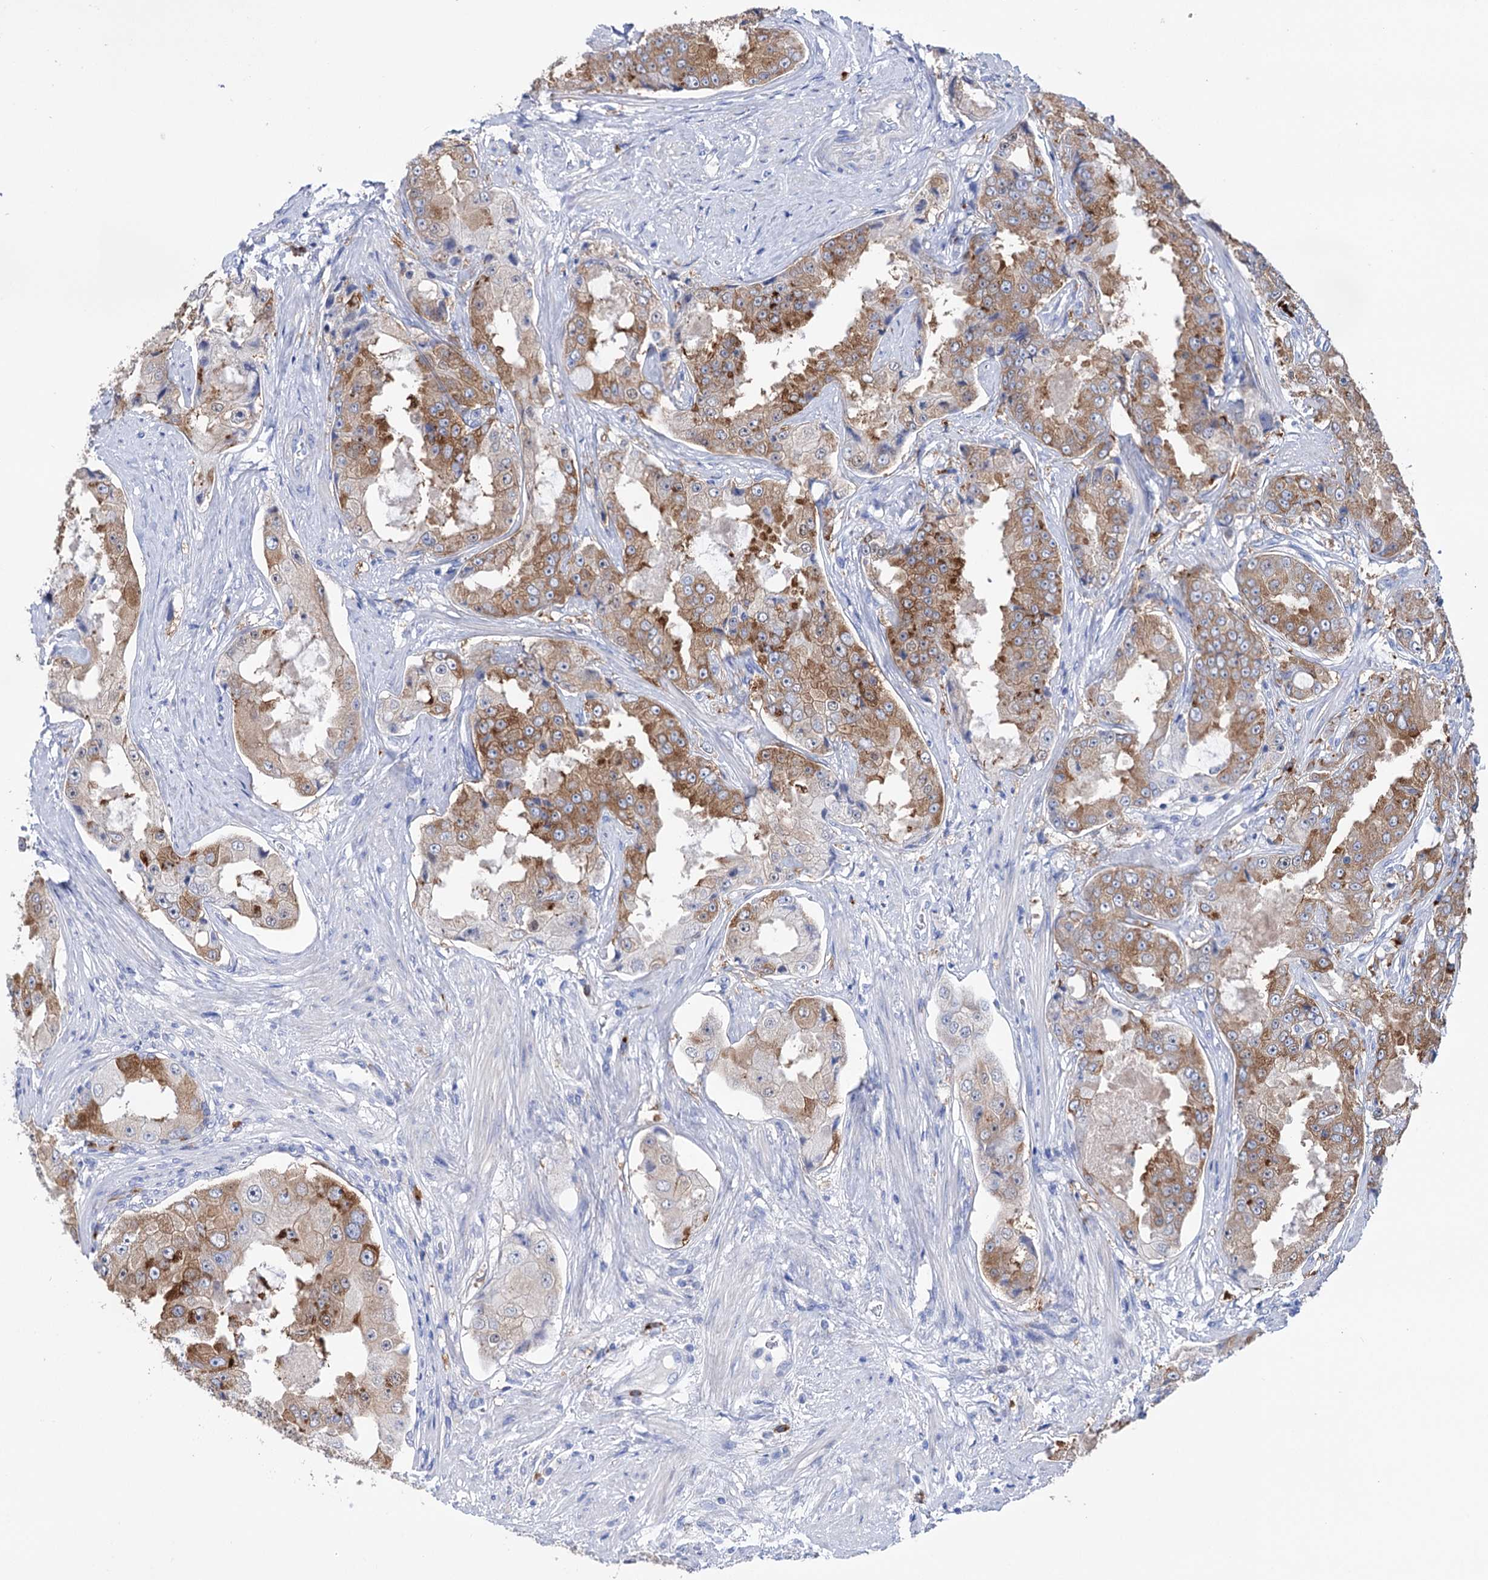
{"staining": {"intensity": "moderate", "quantity": ">75%", "location": "cytoplasmic/membranous"}, "tissue": "prostate cancer", "cell_type": "Tumor cells", "image_type": "cancer", "snomed": [{"axis": "morphology", "description": "Adenocarcinoma, High grade"}, {"axis": "topography", "description": "Prostate"}], "caption": "An immunohistochemistry micrograph of neoplastic tissue is shown. Protein staining in brown labels moderate cytoplasmic/membranous positivity in high-grade adenocarcinoma (prostate) within tumor cells. The staining was performed using DAB (3,3'-diaminobenzidine), with brown indicating positive protein expression. Nuclei are stained blue with hematoxylin.", "gene": "BBS4", "patient": {"sex": "male", "age": 73}}